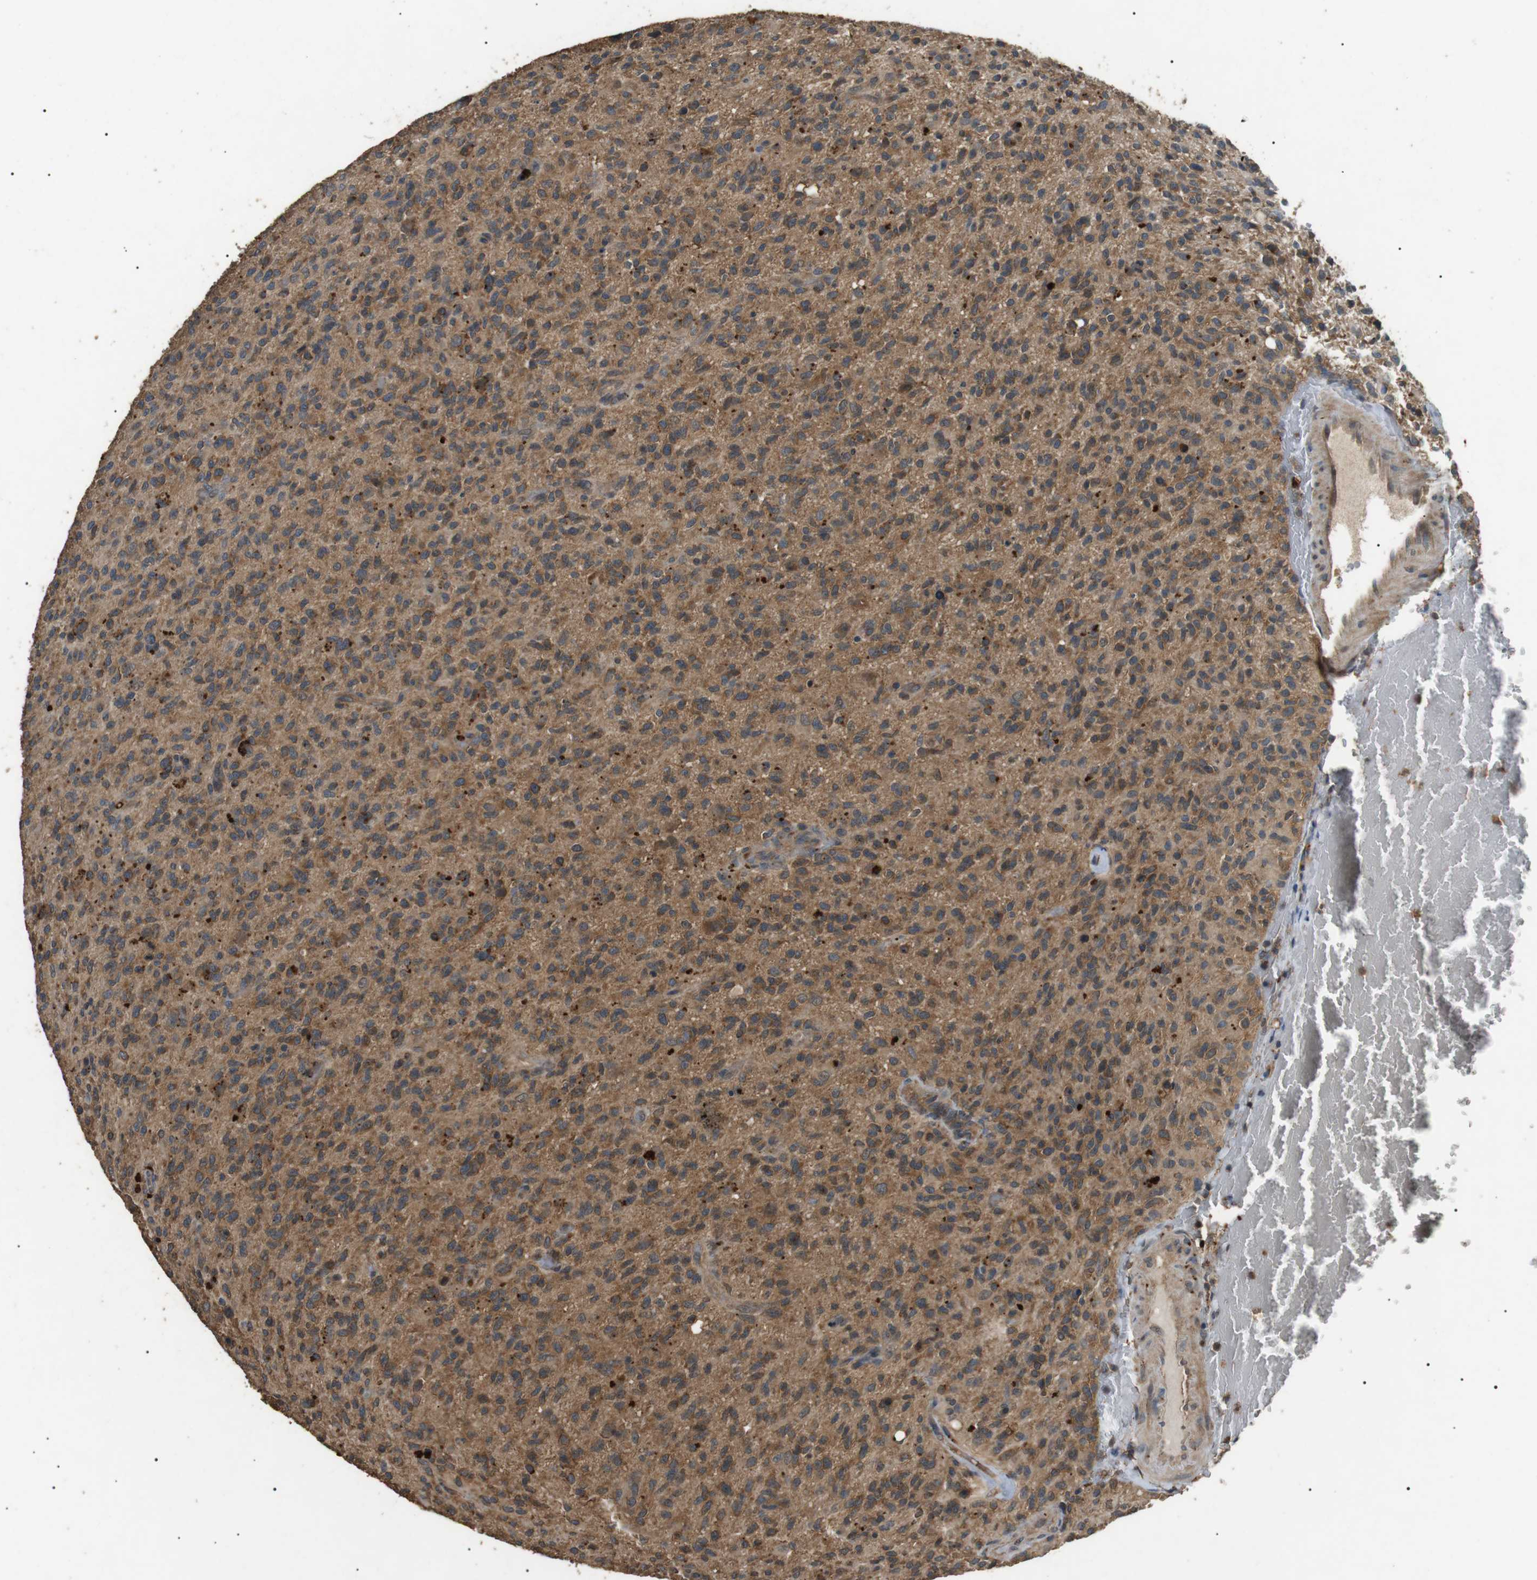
{"staining": {"intensity": "moderate", "quantity": ">75%", "location": "cytoplasmic/membranous"}, "tissue": "glioma", "cell_type": "Tumor cells", "image_type": "cancer", "snomed": [{"axis": "morphology", "description": "Glioma, malignant, High grade"}, {"axis": "topography", "description": "Brain"}], "caption": "Immunohistochemical staining of glioma reveals medium levels of moderate cytoplasmic/membranous protein positivity in about >75% of tumor cells.", "gene": "TBC1D15", "patient": {"sex": "male", "age": 71}}